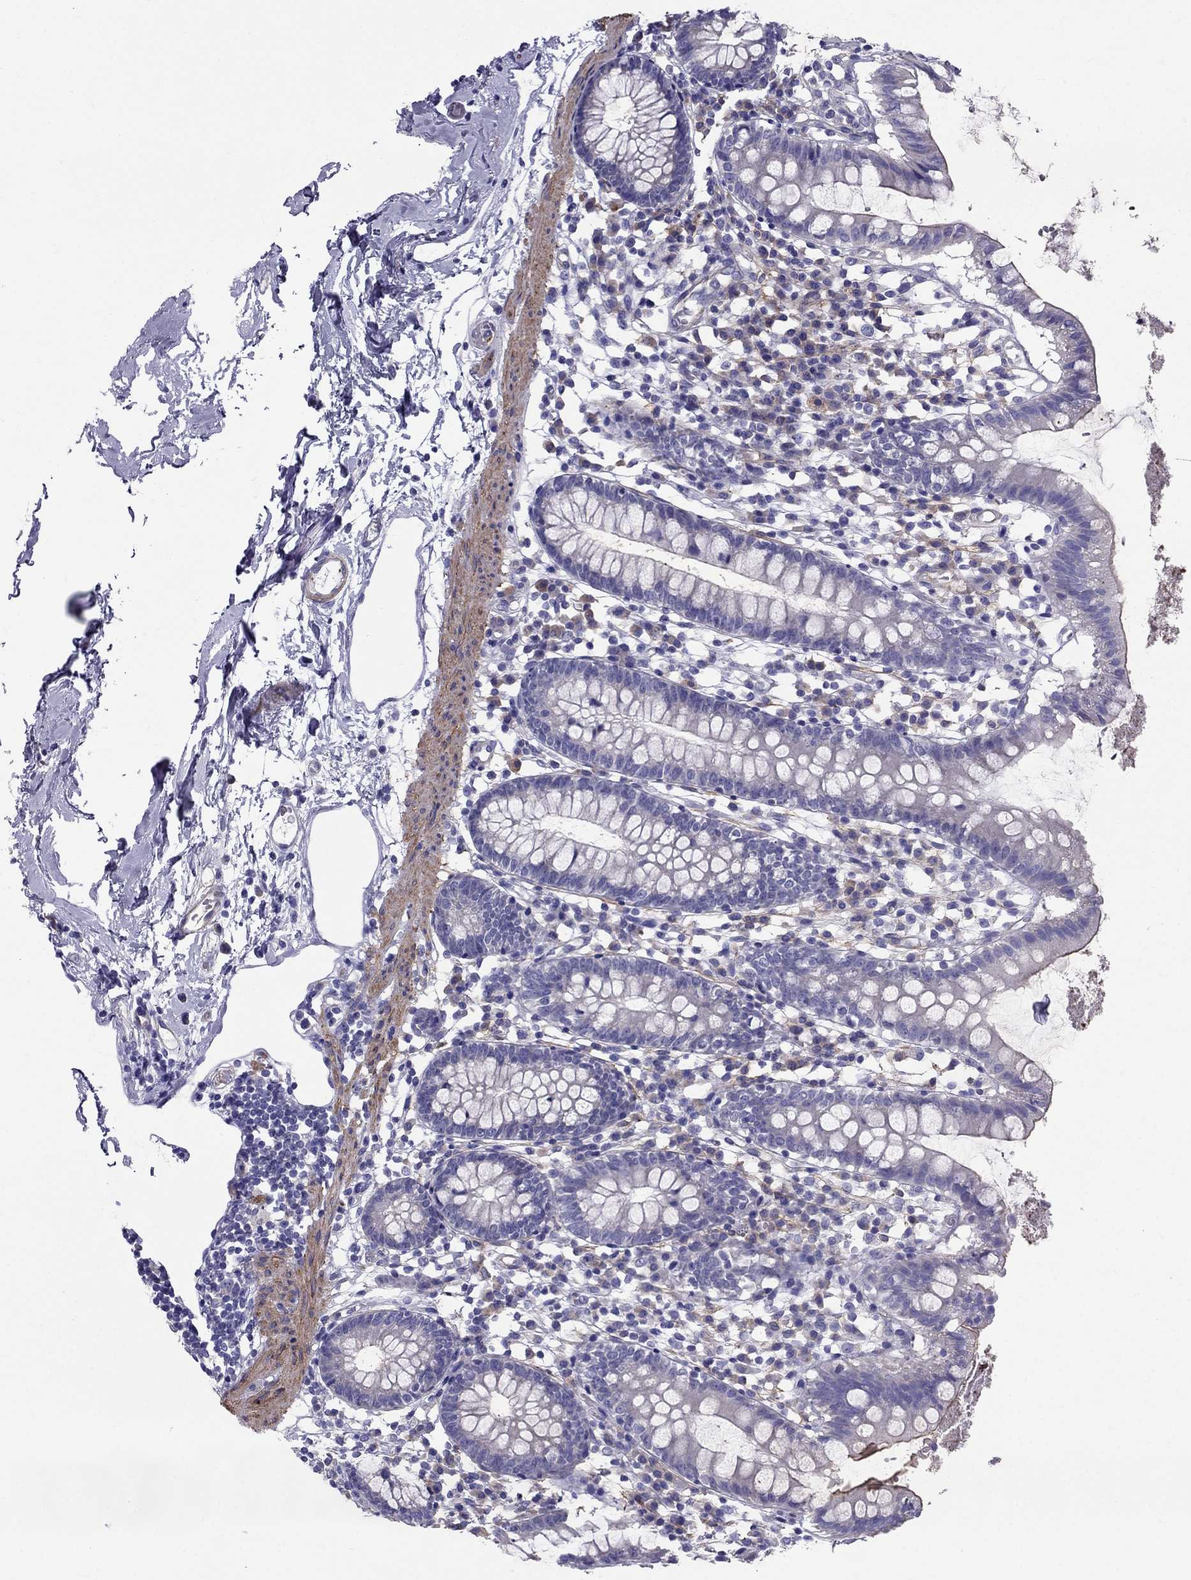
{"staining": {"intensity": "moderate", "quantity": "<25%", "location": "cytoplasmic/membranous"}, "tissue": "small intestine", "cell_type": "Glandular cells", "image_type": "normal", "snomed": [{"axis": "morphology", "description": "Normal tissue, NOS"}, {"axis": "topography", "description": "Small intestine"}], "caption": "Immunohistochemistry micrograph of unremarkable small intestine: small intestine stained using IHC demonstrates low levels of moderate protein expression localized specifically in the cytoplasmic/membranous of glandular cells, appearing as a cytoplasmic/membranous brown color.", "gene": "GPR50", "patient": {"sex": "female", "age": 90}}